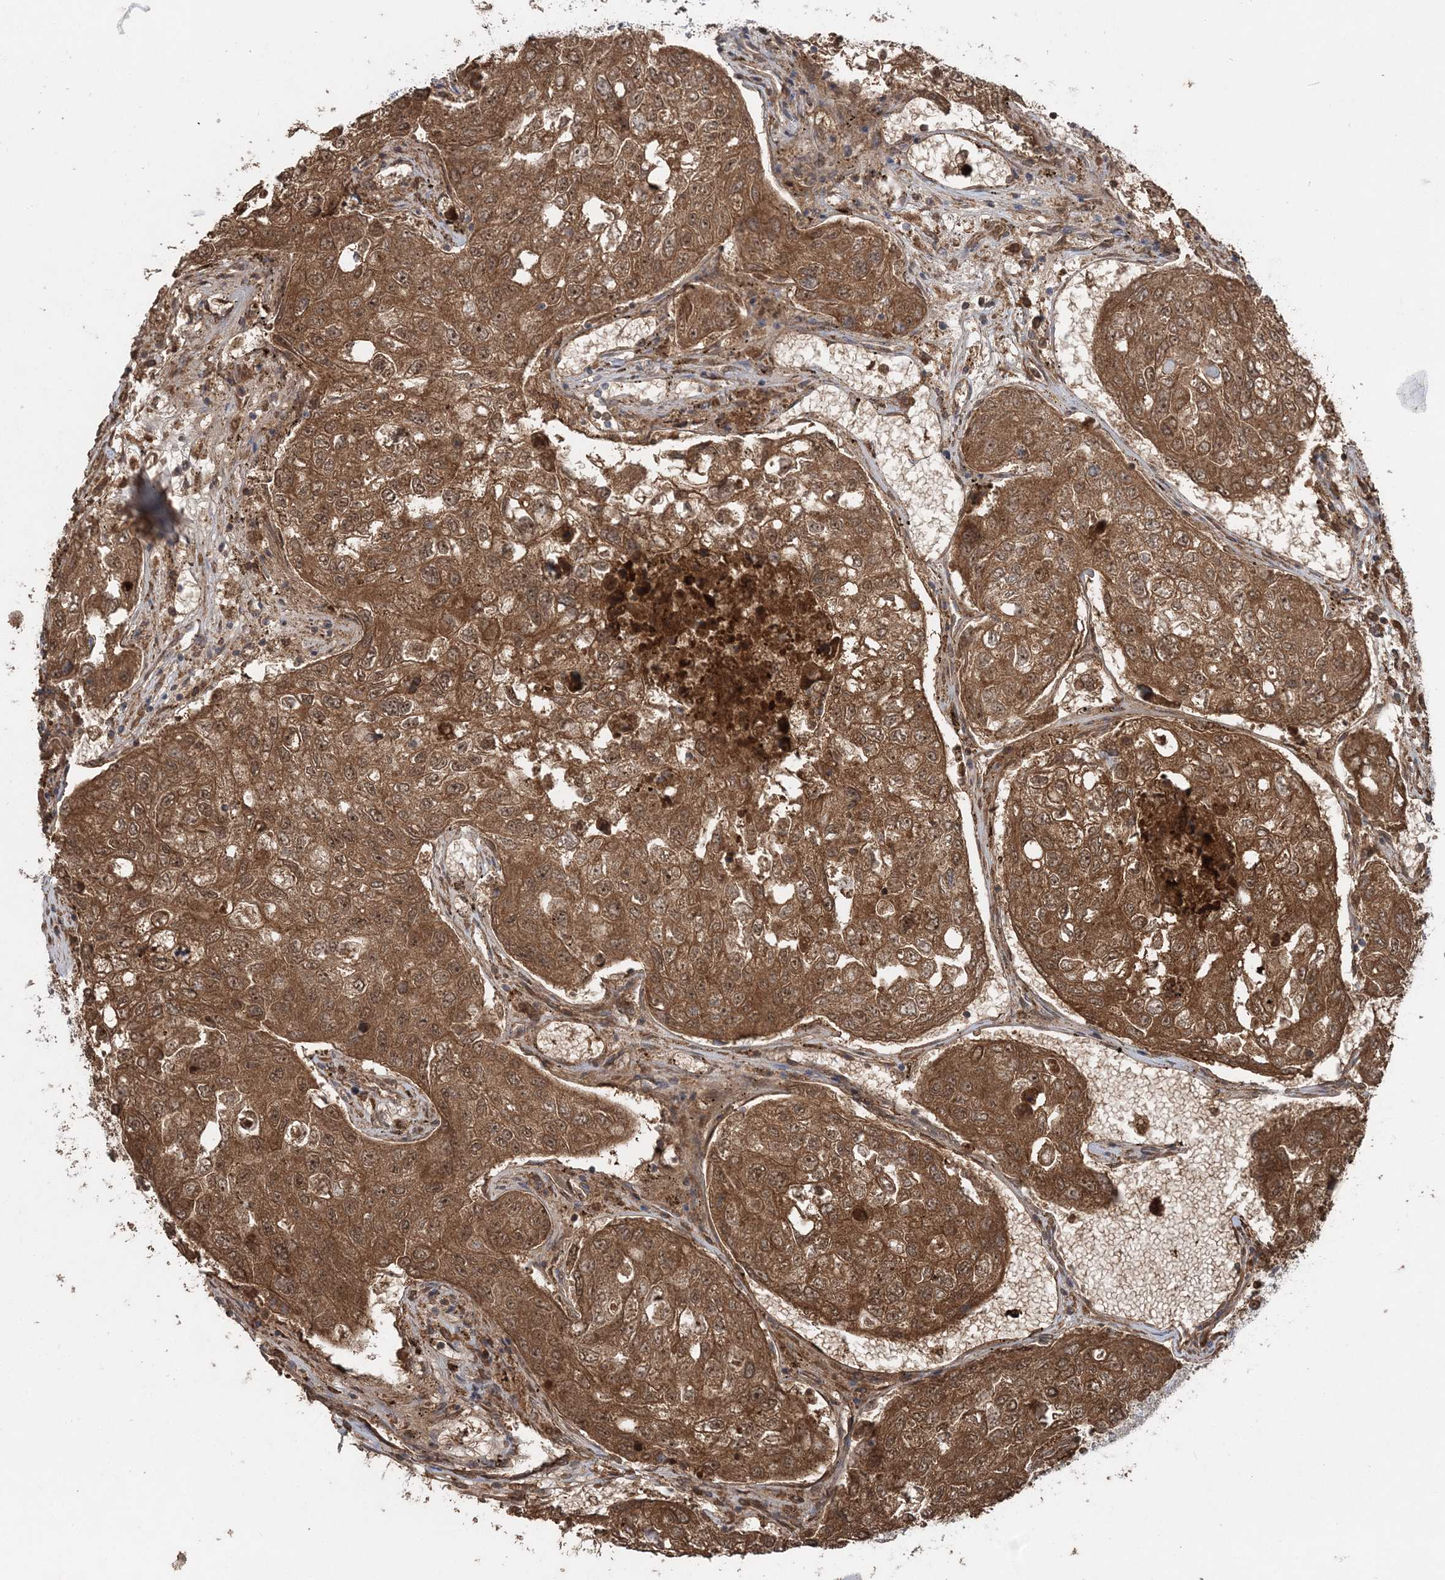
{"staining": {"intensity": "strong", "quantity": ">75%", "location": "cytoplasmic/membranous"}, "tissue": "urothelial cancer", "cell_type": "Tumor cells", "image_type": "cancer", "snomed": [{"axis": "morphology", "description": "Urothelial carcinoma, High grade"}, {"axis": "topography", "description": "Lymph node"}, {"axis": "topography", "description": "Urinary bladder"}], "caption": "An image showing strong cytoplasmic/membranous positivity in about >75% of tumor cells in urothelial cancer, as visualized by brown immunohistochemical staining.", "gene": "SLU7", "patient": {"sex": "male", "age": 51}}